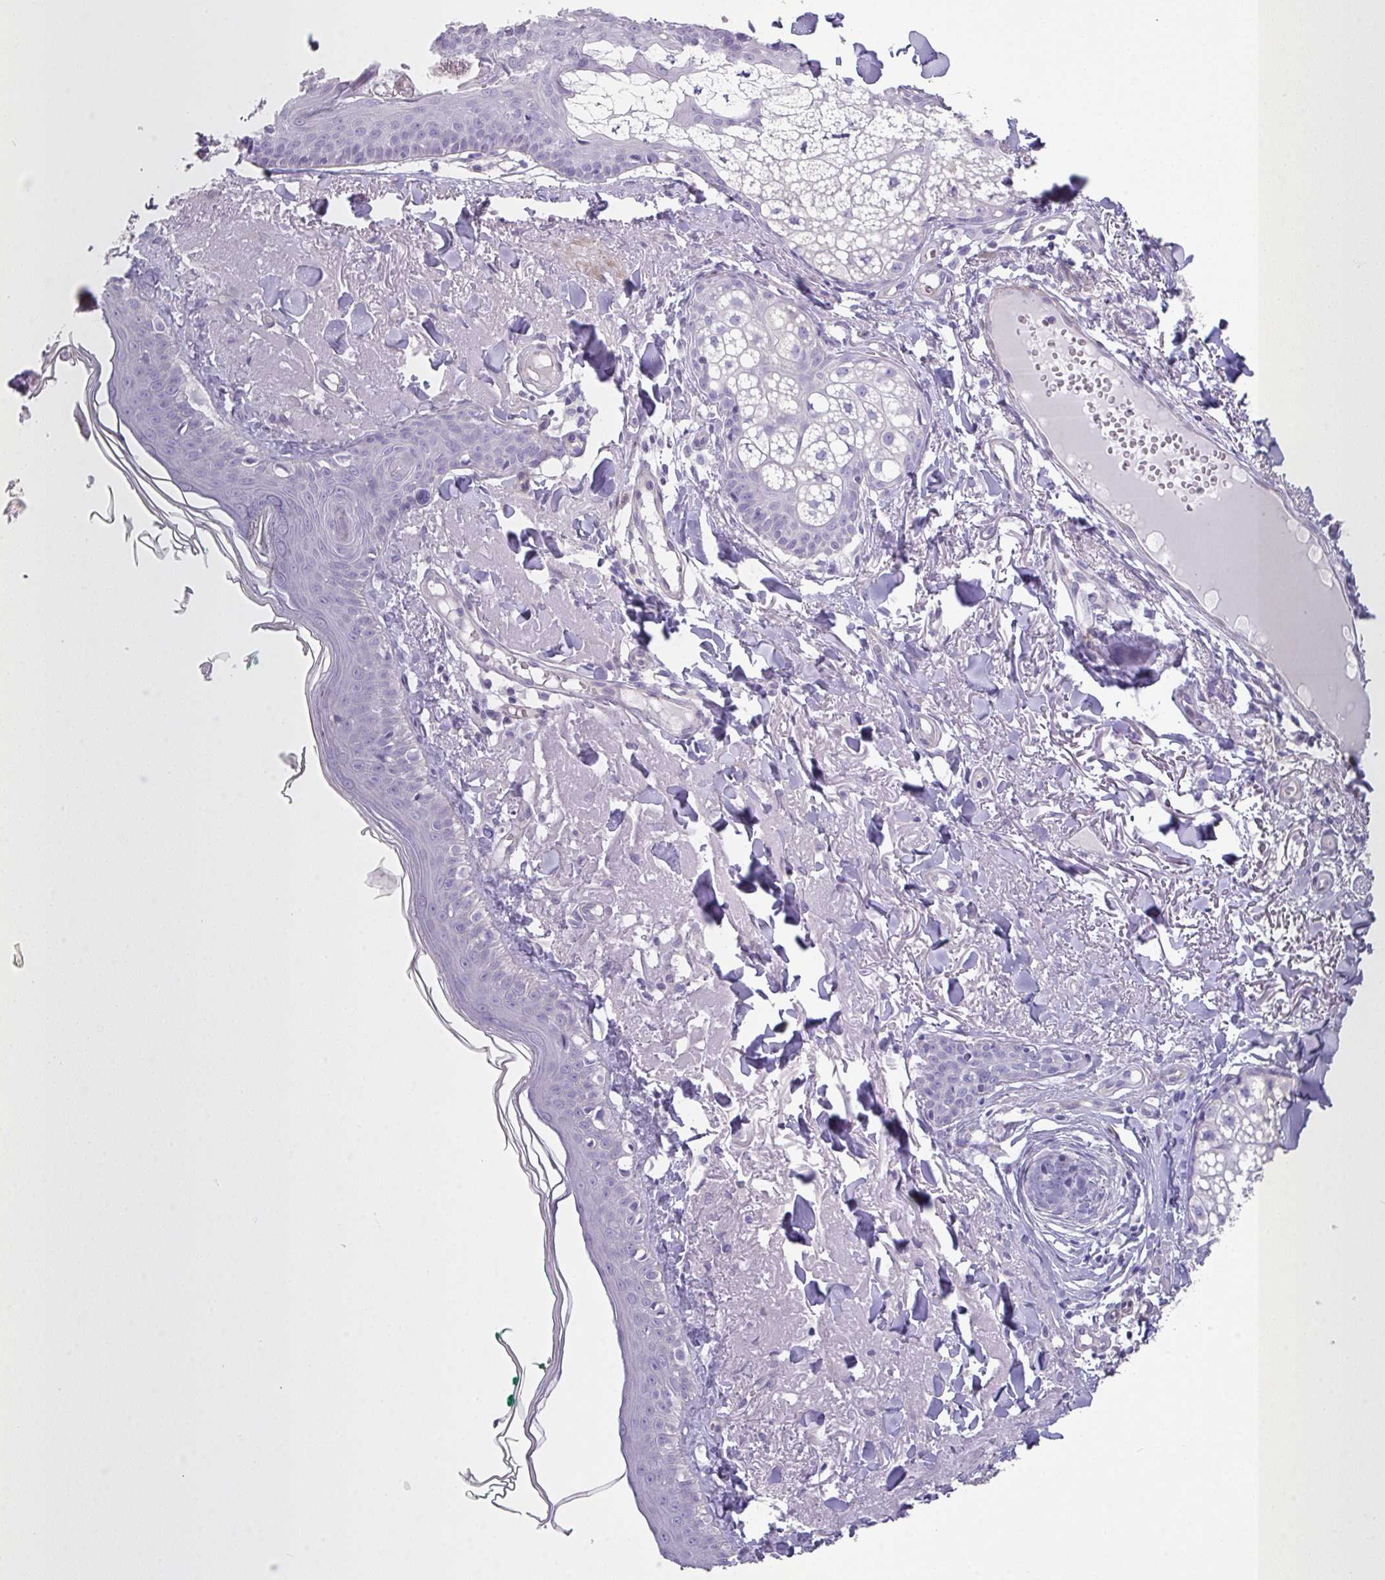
{"staining": {"intensity": "negative", "quantity": "none", "location": "none"}, "tissue": "skin", "cell_type": "Fibroblasts", "image_type": "normal", "snomed": [{"axis": "morphology", "description": "Normal tissue, NOS"}, {"axis": "morphology", "description": "Malignant melanoma, NOS"}, {"axis": "topography", "description": "Skin"}], "caption": "High power microscopy photomicrograph of an IHC image of normal skin, revealing no significant positivity in fibroblasts.", "gene": "GLI4", "patient": {"sex": "male", "age": 80}}